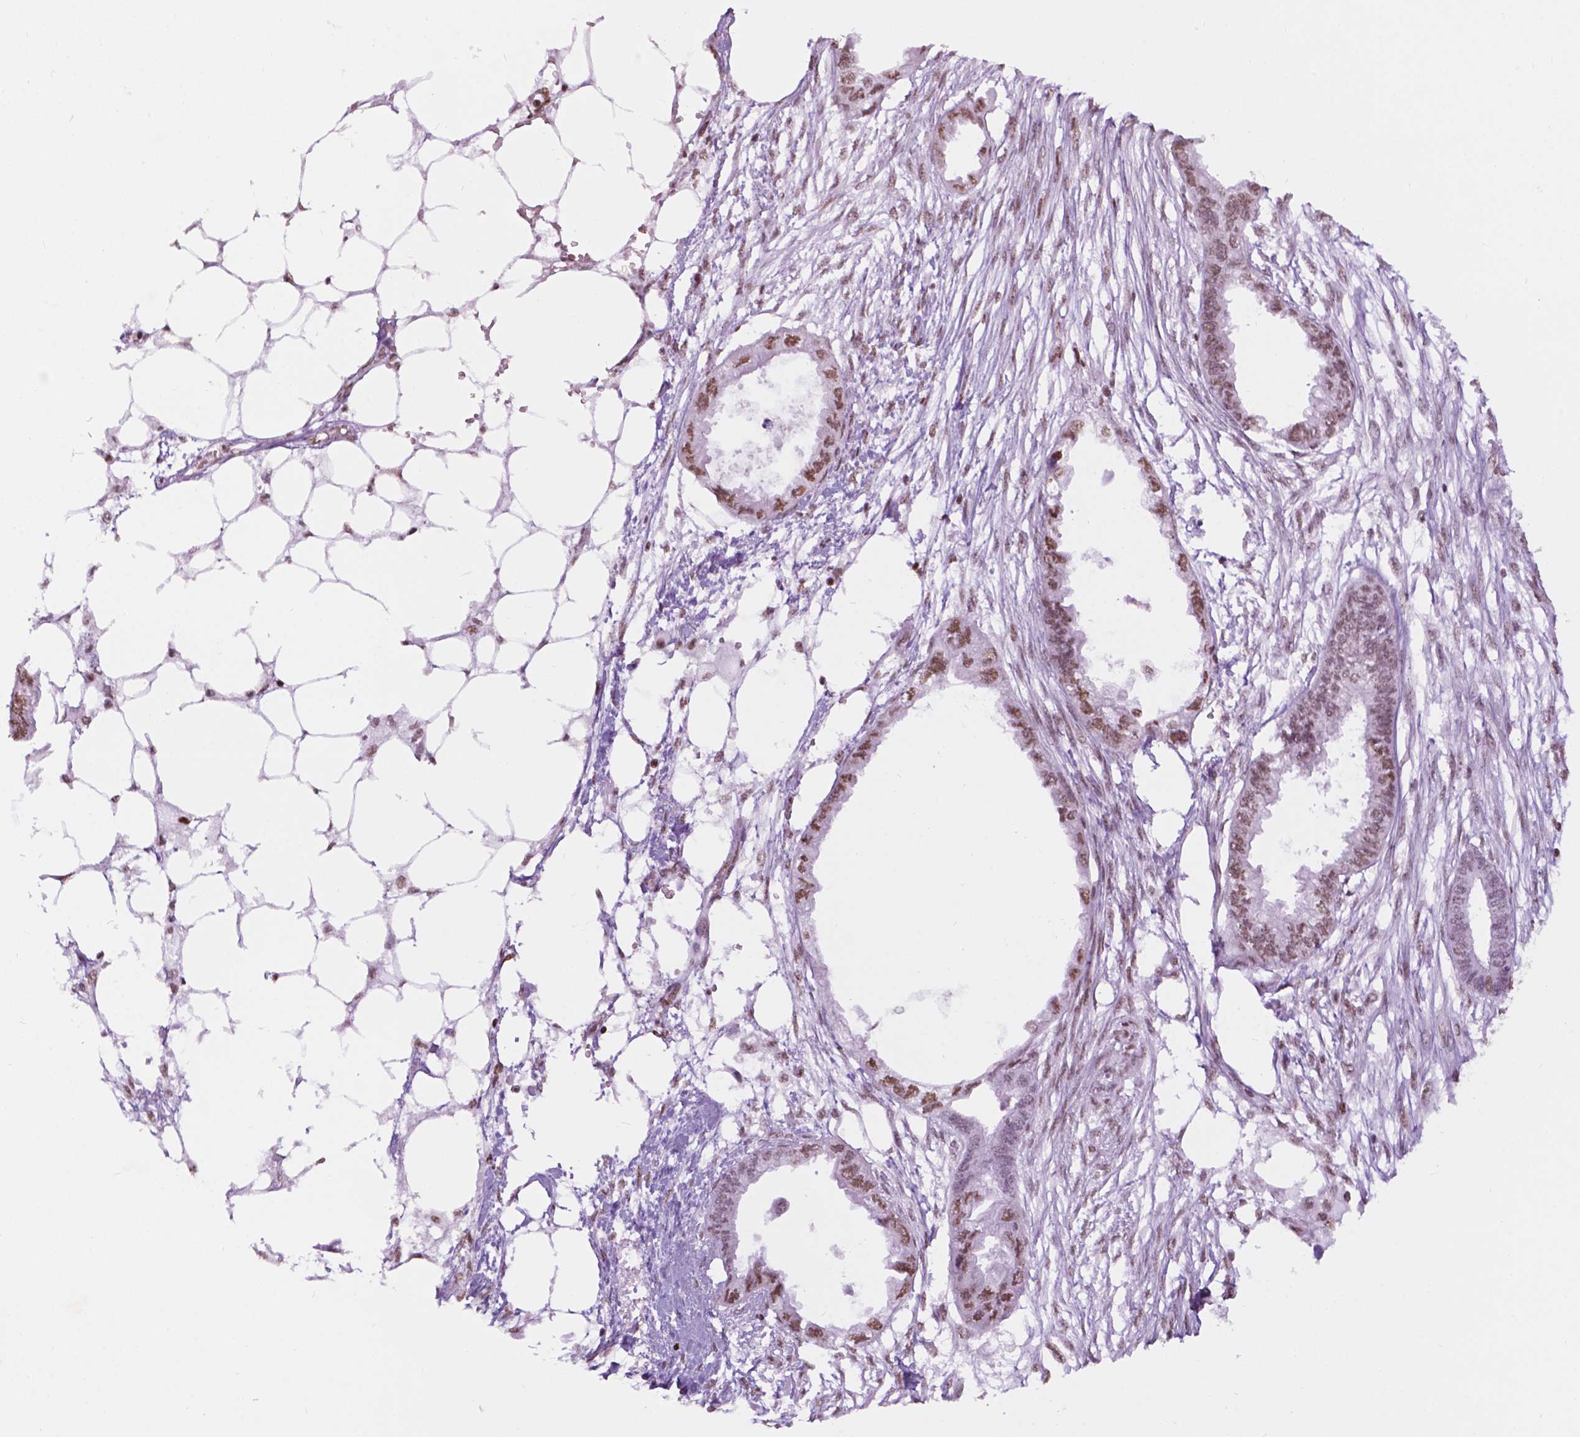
{"staining": {"intensity": "moderate", "quantity": ">75%", "location": "nuclear"}, "tissue": "endometrial cancer", "cell_type": "Tumor cells", "image_type": "cancer", "snomed": [{"axis": "morphology", "description": "Adenocarcinoma, NOS"}, {"axis": "morphology", "description": "Adenocarcinoma, metastatic, NOS"}, {"axis": "topography", "description": "Adipose tissue"}, {"axis": "topography", "description": "Endometrium"}], "caption": "This is a micrograph of immunohistochemistry staining of endometrial adenocarcinoma, which shows moderate positivity in the nuclear of tumor cells.", "gene": "COL23A1", "patient": {"sex": "female", "age": 67}}